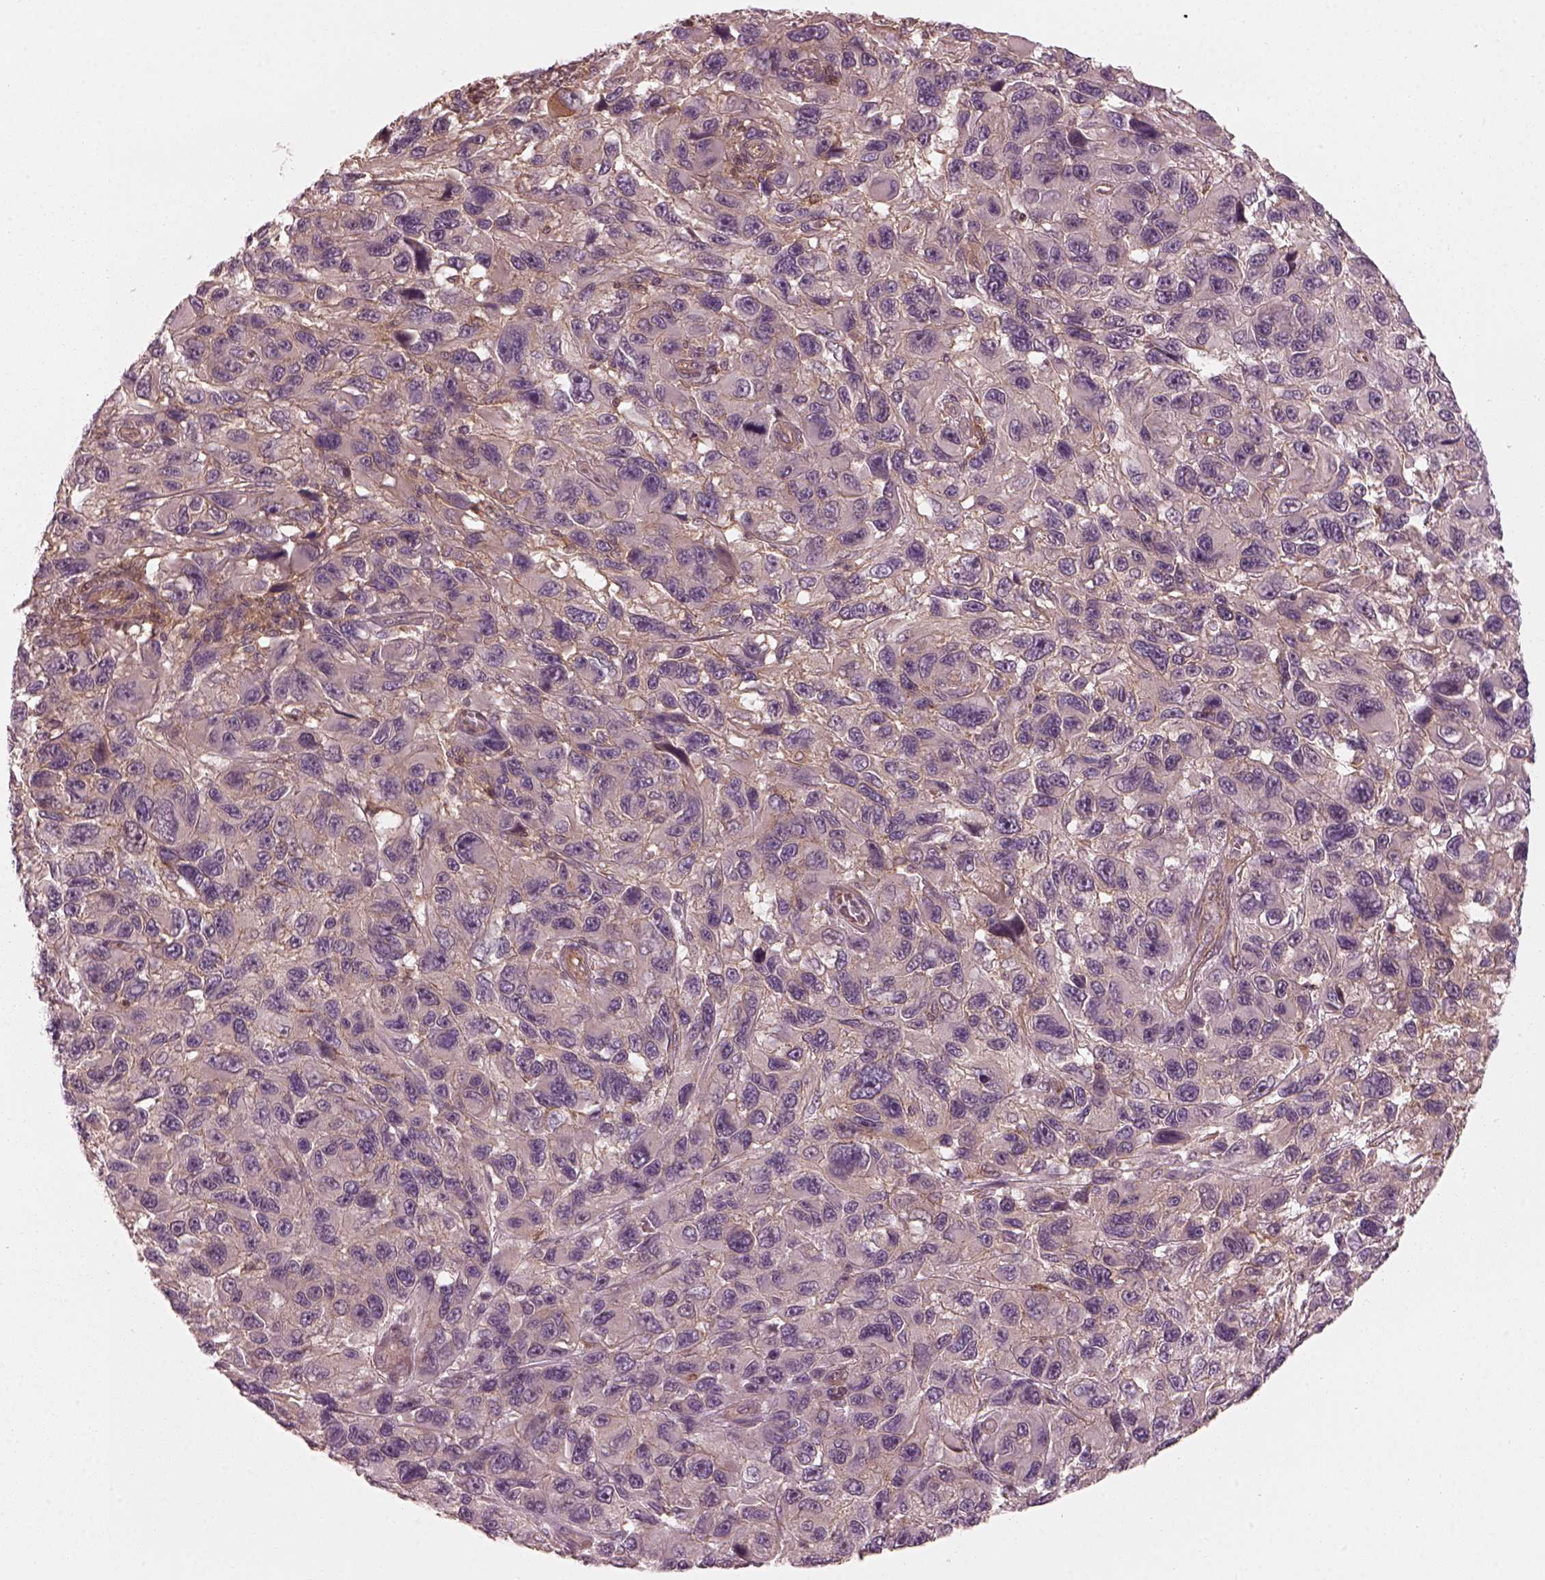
{"staining": {"intensity": "negative", "quantity": "none", "location": "none"}, "tissue": "melanoma", "cell_type": "Tumor cells", "image_type": "cancer", "snomed": [{"axis": "morphology", "description": "Malignant melanoma, NOS"}, {"axis": "topography", "description": "Skin"}], "caption": "DAB (3,3'-diaminobenzidine) immunohistochemical staining of human malignant melanoma exhibits no significant expression in tumor cells. Nuclei are stained in blue.", "gene": "FAM107B", "patient": {"sex": "male", "age": 53}}